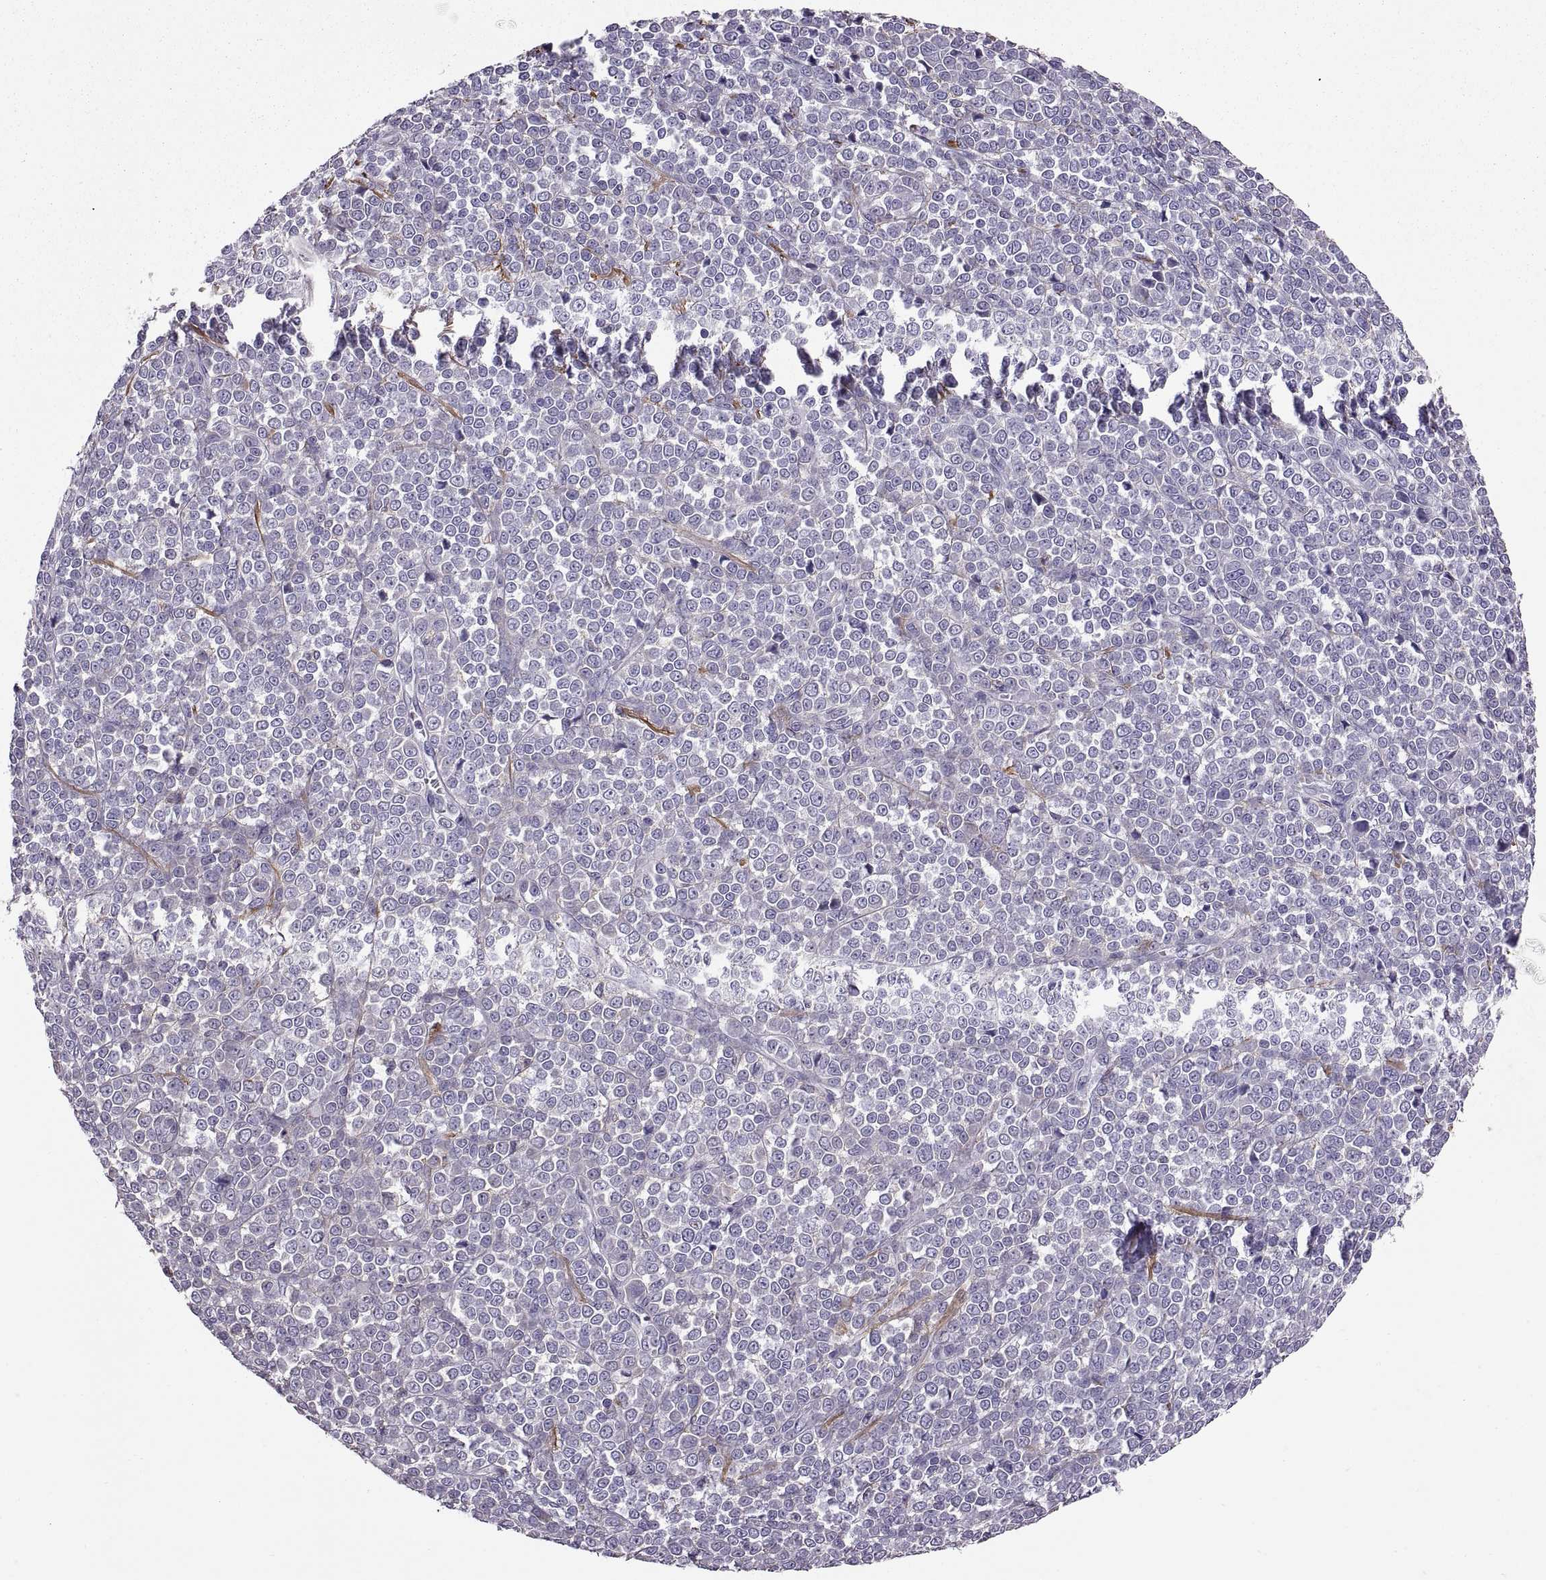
{"staining": {"intensity": "negative", "quantity": "none", "location": "none"}, "tissue": "melanoma", "cell_type": "Tumor cells", "image_type": "cancer", "snomed": [{"axis": "morphology", "description": "Malignant melanoma, NOS"}, {"axis": "topography", "description": "Skin"}], "caption": "Immunohistochemistry of malignant melanoma exhibits no expression in tumor cells. (Immunohistochemistry, brightfield microscopy, high magnification).", "gene": "EMILIN2", "patient": {"sex": "female", "age": 95}}